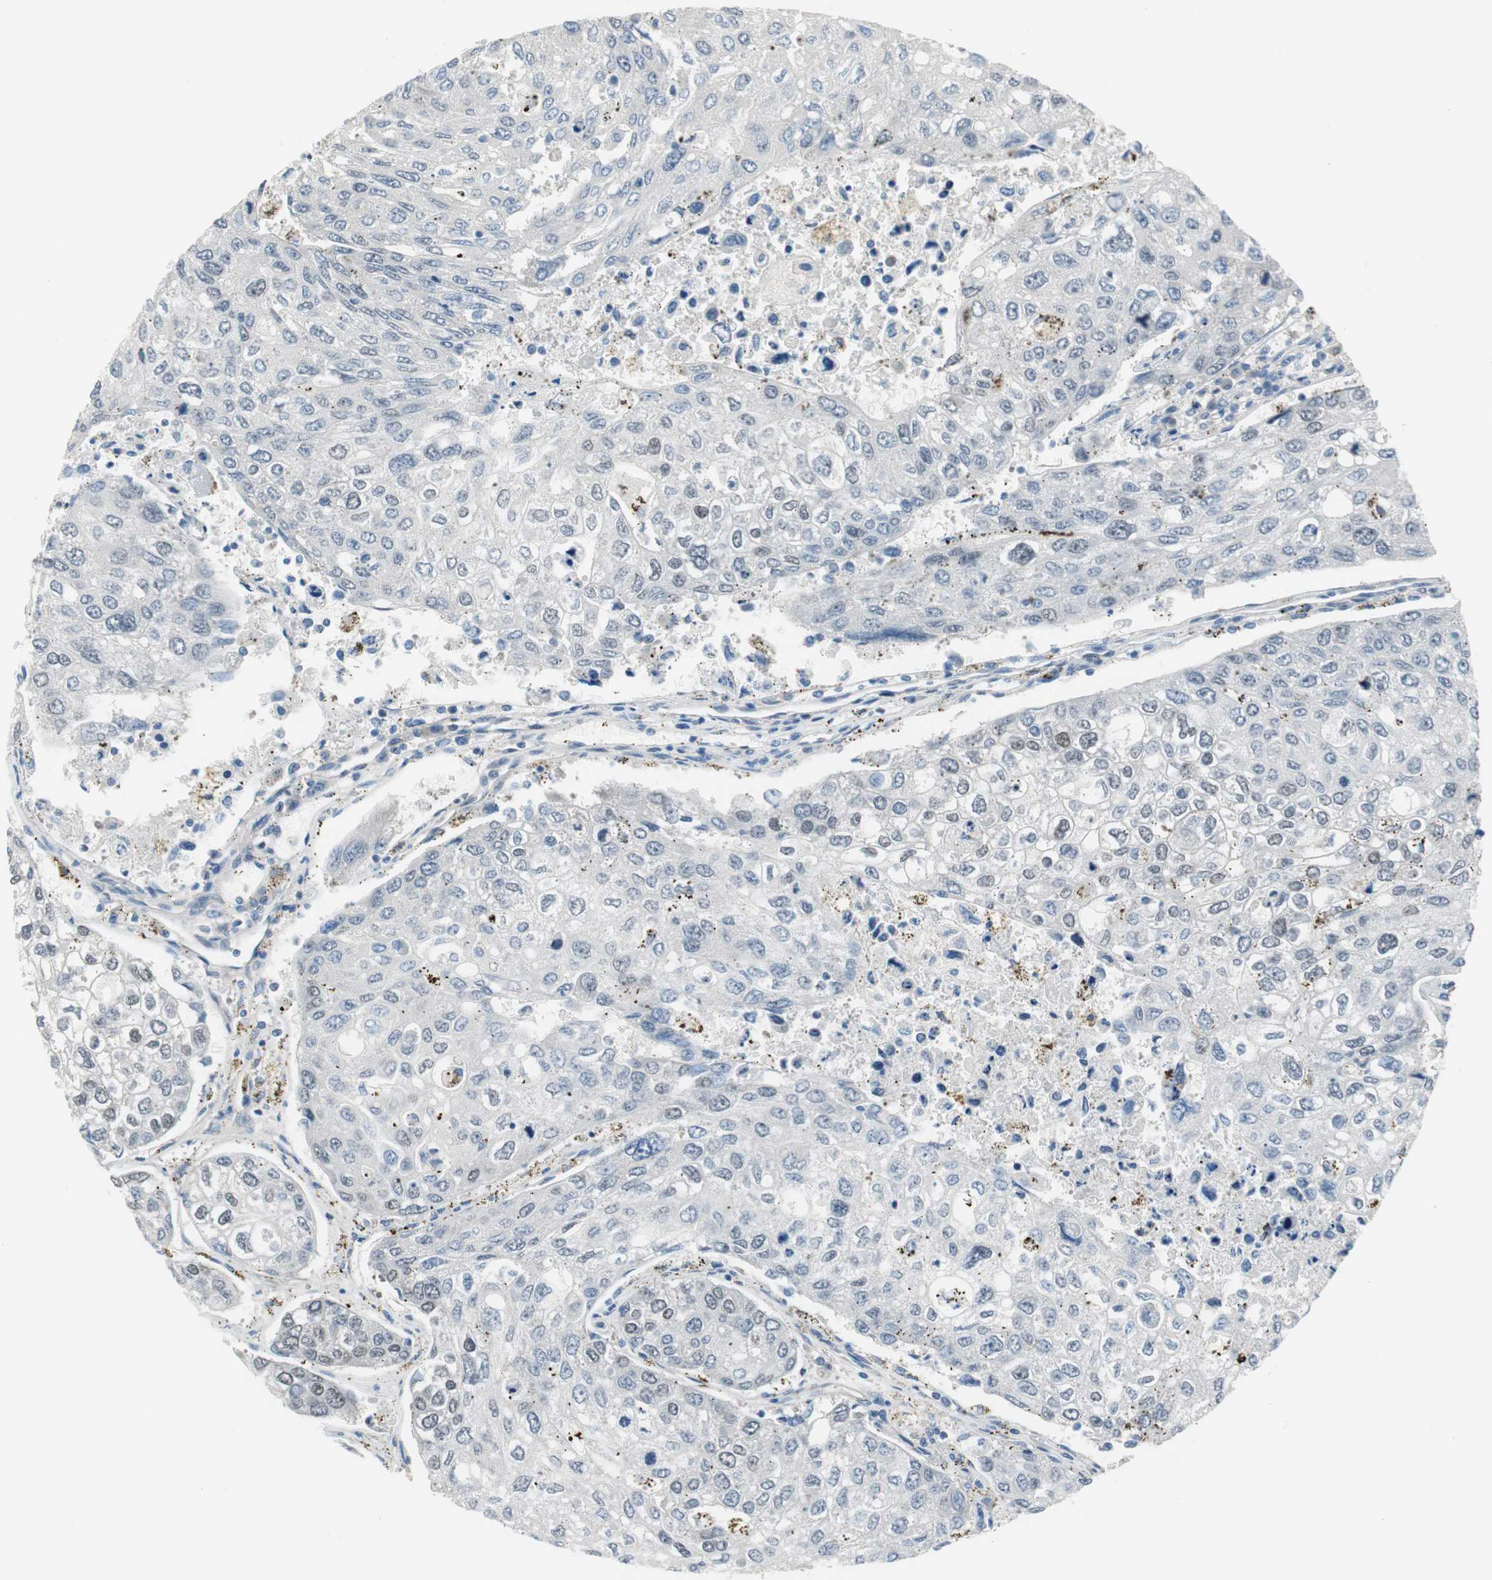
{"staining": {"intensity": "moderate", "quantity": "25%-75%", "location": "nuclear"}, "tissue": "urothelial cancer", "cell_type": "Tumor cells", "image_type": "cancer", "snomed": [{"axis": "morphology", "description": "Urothelial carcinoma, High grade"}, {"axis": "topography", "description": "Lymph node"}, {"axis": "topography", "description": "Urinary bladder"}], "caption": "Human urothelial cancer stained with a brown dye demonstrates moderate nuclear positive staining in approximately 25%-75% of tumor cells.", "gene": "GRHL1", "patient": {"sex": "male", "age": 51}}